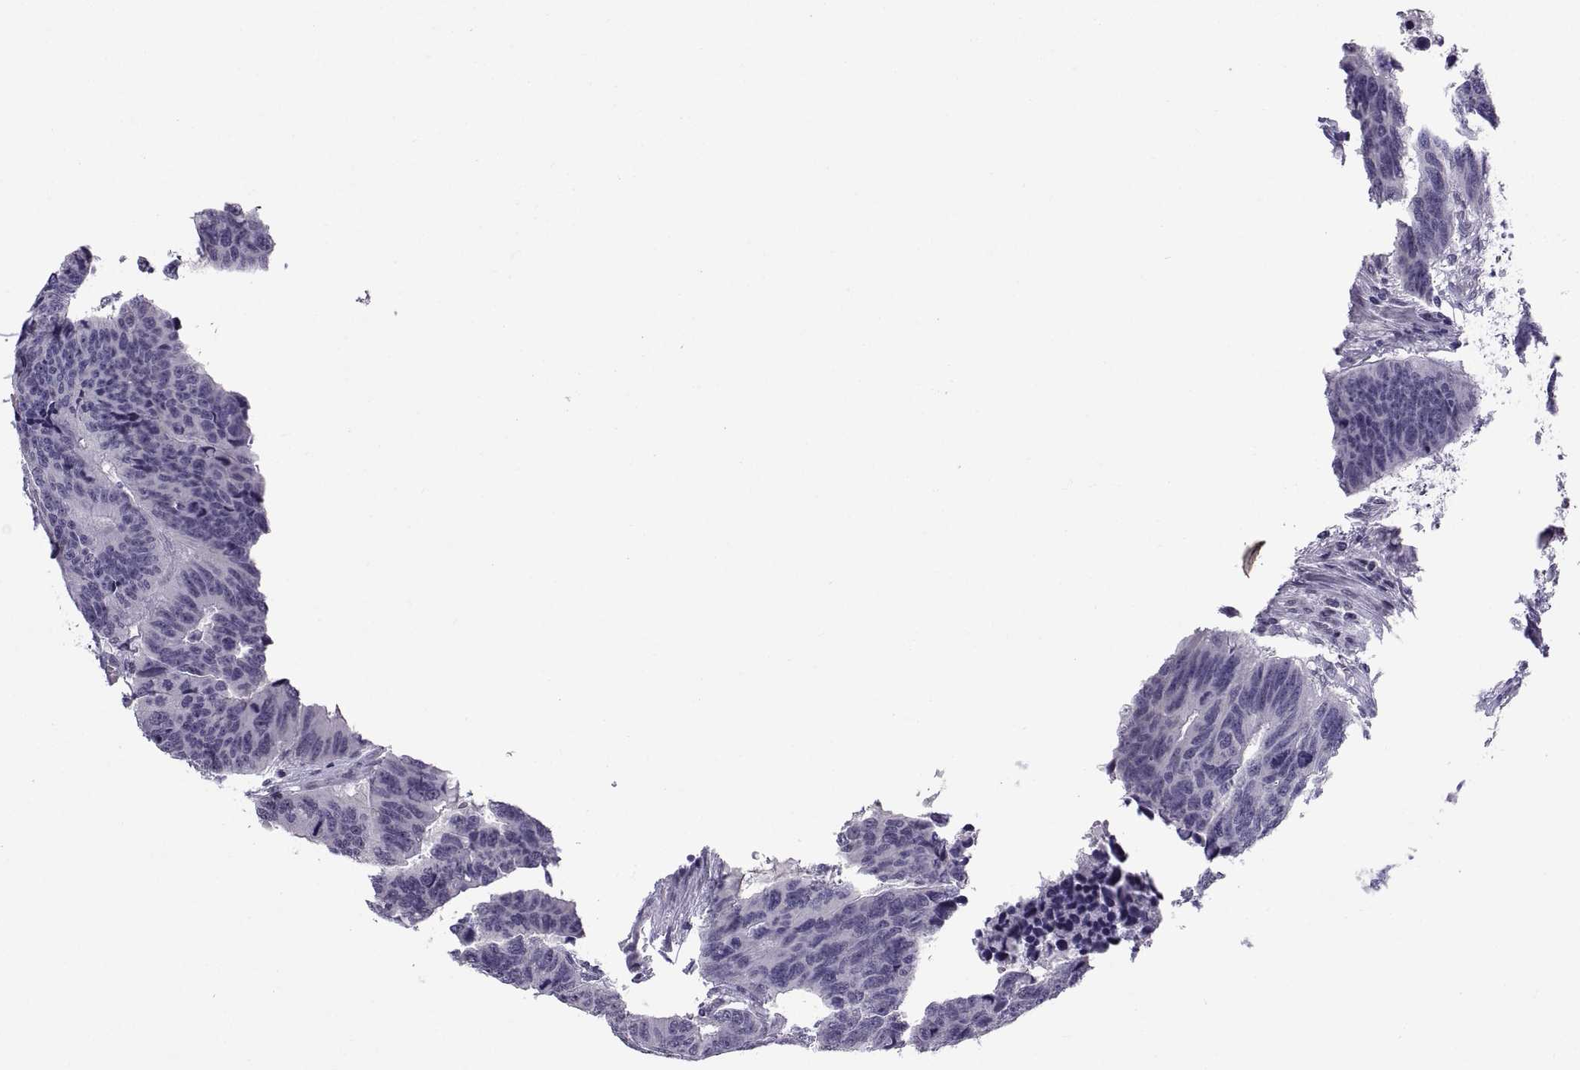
{"staining": {"intensity": "negative", "quantity": "none", "location": "none"}, "tissue": "colorectal cancer", "cell_type": "Tumor cells", "image_type": "cancer", "snomed": [{"axis": "morphology", "description": "Adenocarcinoma, NOS"}, {"axis": "topography", "description": "Rectum"}], "caption": "IHC micrograph of colorectal cancer stained for a protein (brown), which demonstrates no positivity in tumor cells. The staining was performed using DAB to visualize the protein expression in brown, while the nuclei were stained in blue with hematoxylin (Magnification: 20x).", "gene": "KRT77", "patient": {"sex": "female", "age": 85}}